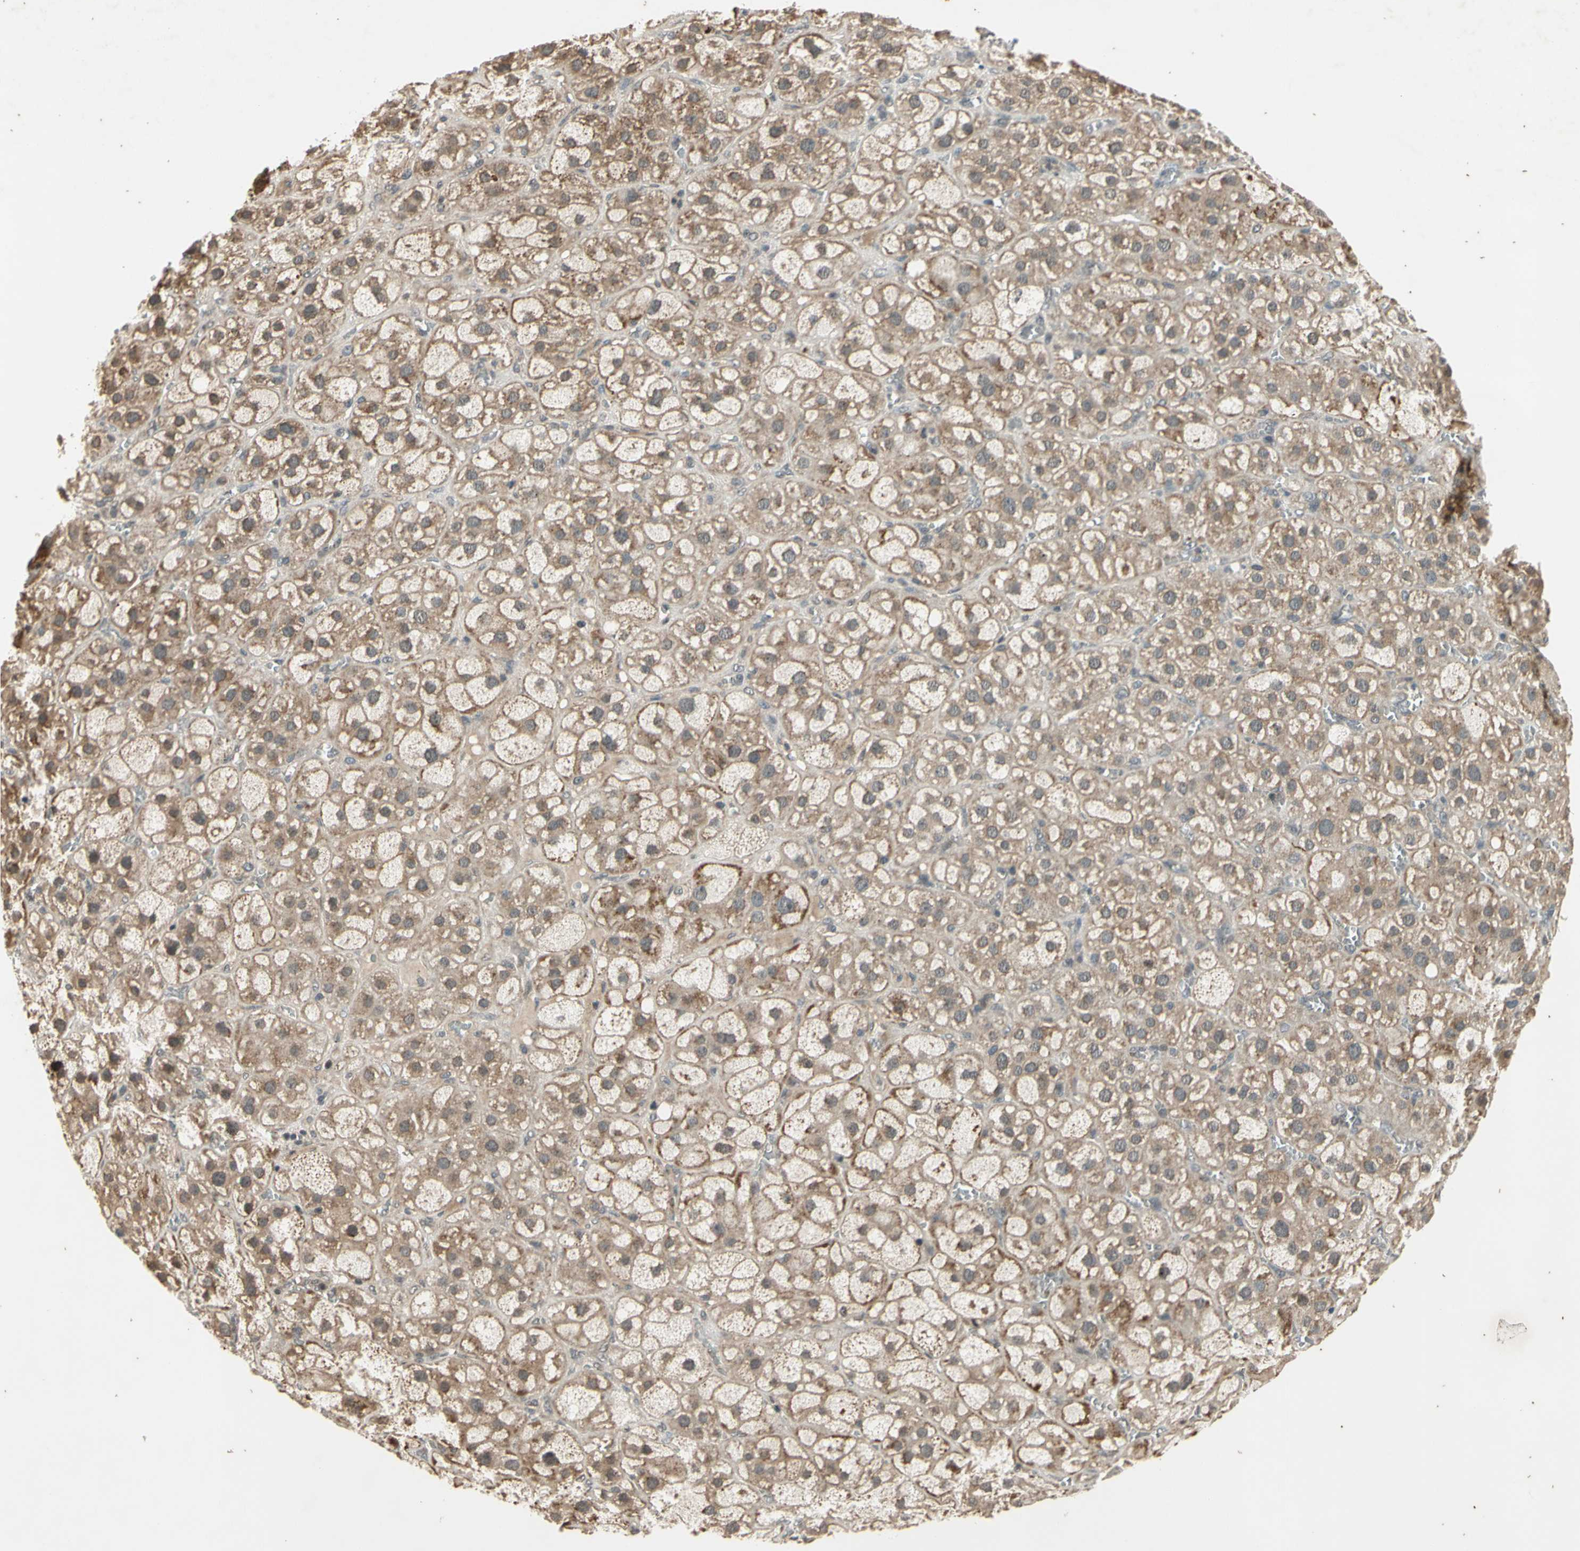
{"staining": {"intensity": "moderate", "quantity": "25%-75%", "location": "cytoplasmic/membranous"}, "tissue": "adrenal gland", "cell_type": "Glandular cells", "image_type": "normal", "snomed": [{"axis": "morphology", "description": "Normal tissue, NOS"}, {"axis": "topography", "description": "Adrenal gland"}], "caption": "Immunohistochemistry (IHC) staining of normal adrenal gland, which demonstrates medium levels of moderate cytoplasmic/membranous expression in about 25%-75% of glandular cells indicating moderate cytoplasmic/membranous protein positivity. The staining was performed using DAB (brown) for protein detection and nuclei were counterstained in hematoxylin (blue).", "gene": "EFNB2", "patient": {"sex": "female", "age": 47}}